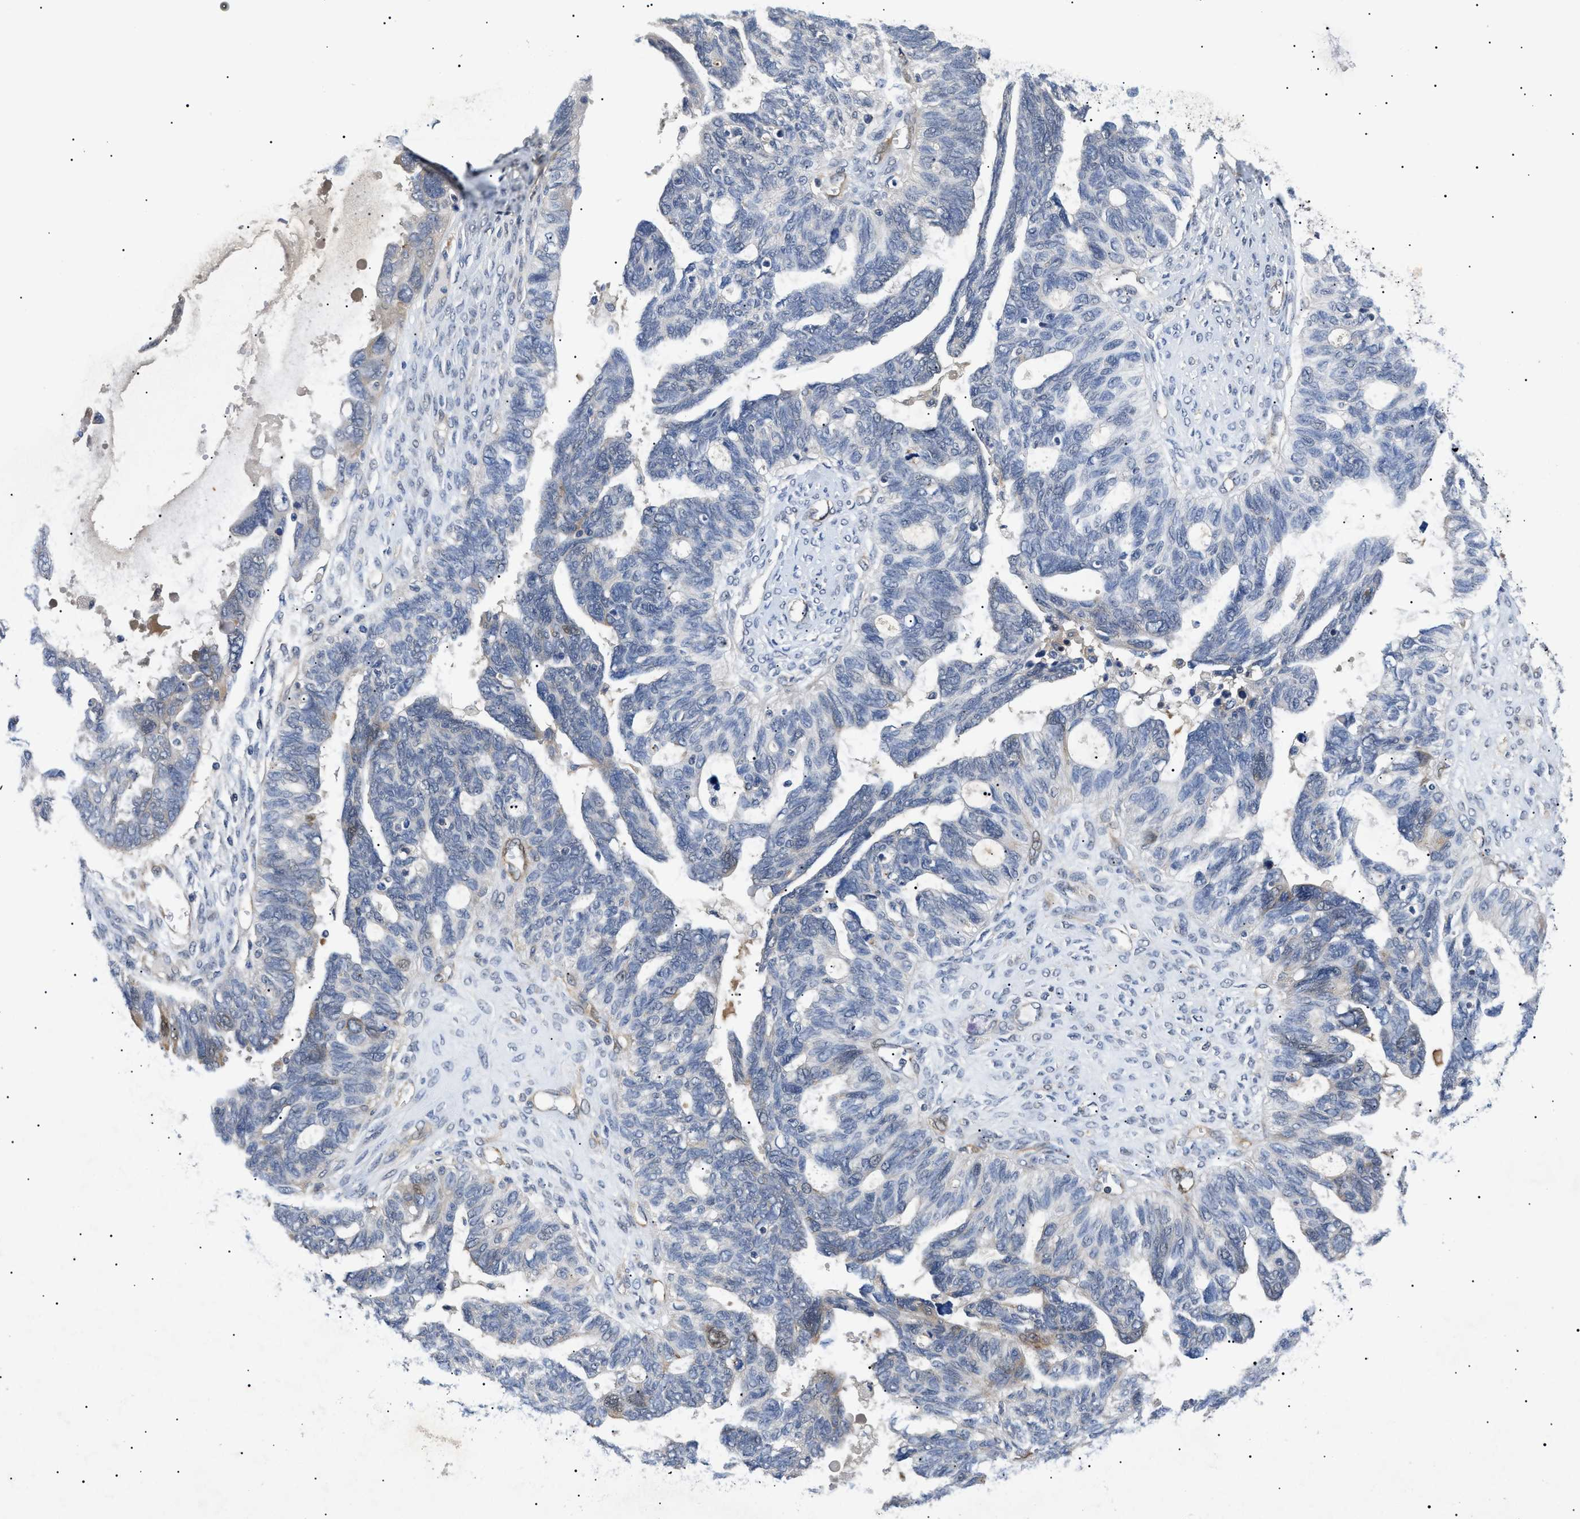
{"staining": {"intensity": "weak", "quantity": "<25%", "location": "cytoplasmic/membranous"}, "tissue": "ovarian cancer", "cell_type": "Tumor cells", "image_type": "cancer", "snomed": [{"axis": "morphology", "description": "Cystadenocarcinoma, serous, NOS"}, {"axis": "topography", "description": "Ovary"}], "caption": "Tumor cells show no significant staining in serous cystadenocarcinoma (ovarian).", "gene": "CRCP", "patient": {"sex": "female", "age": 79}}